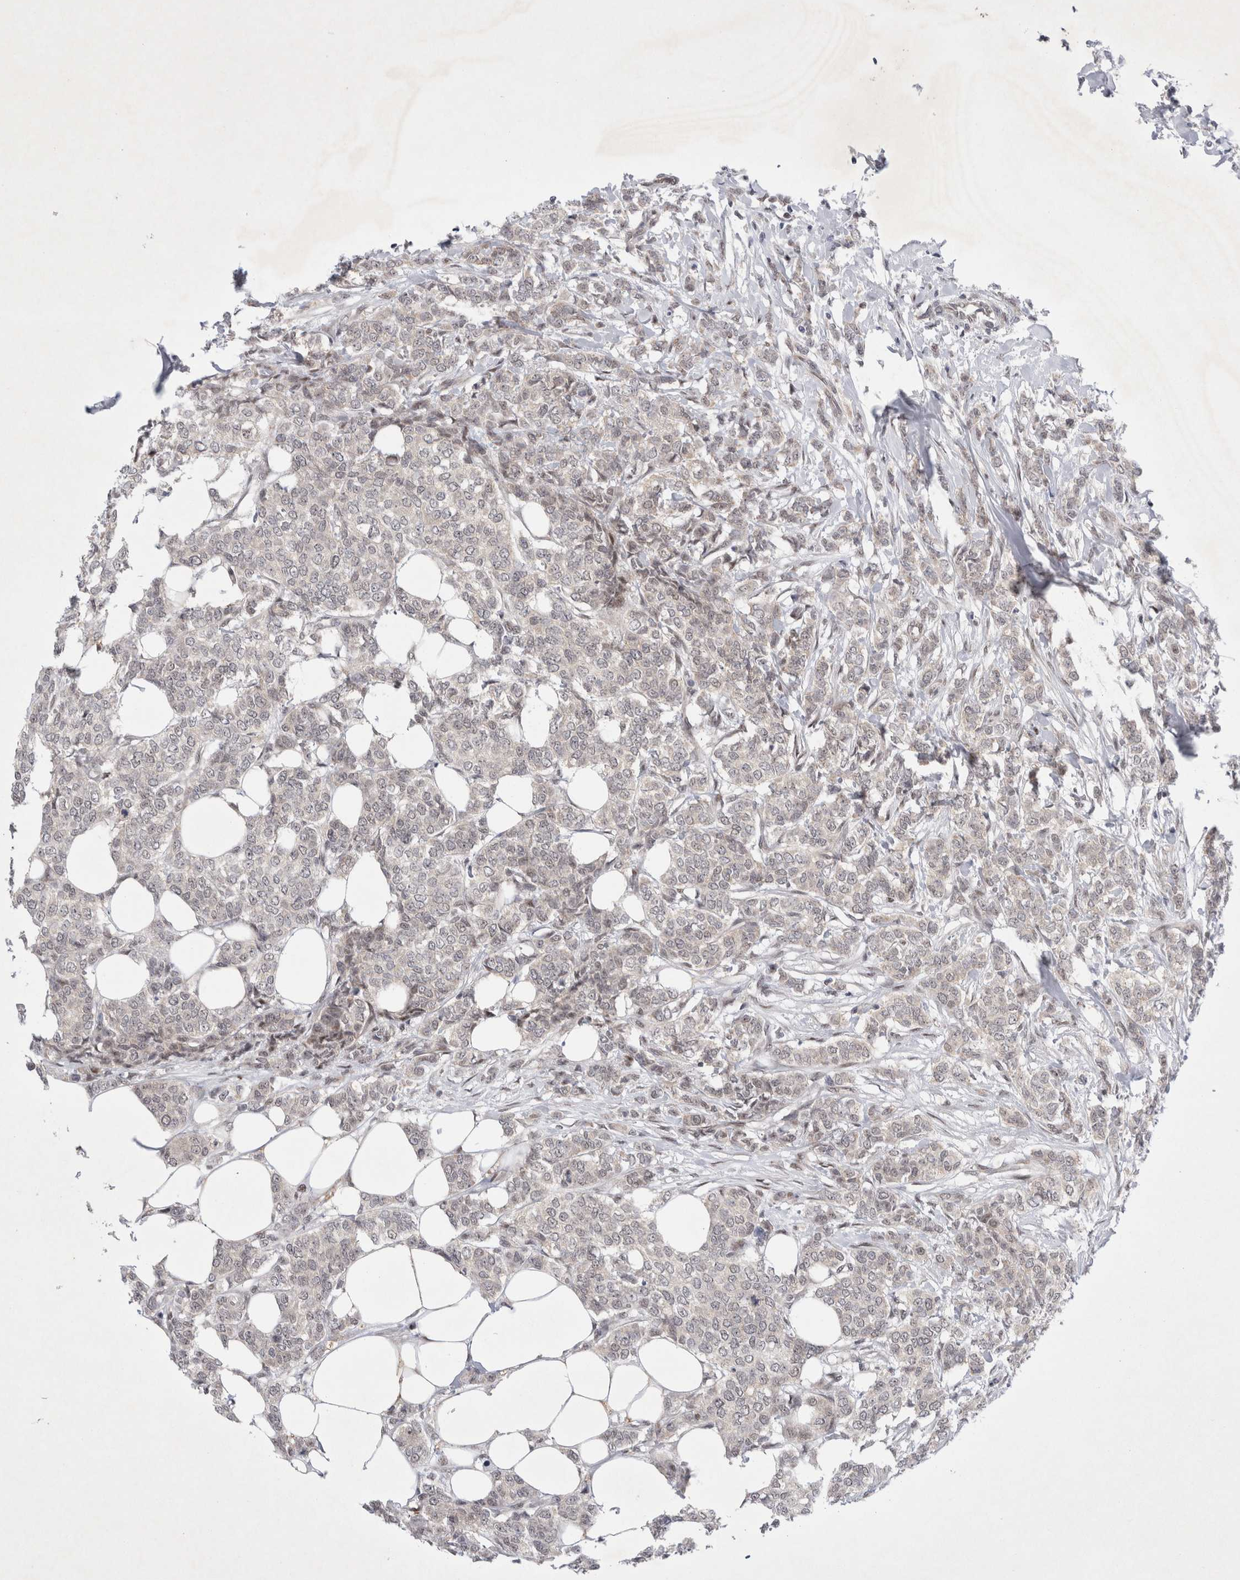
{"staining": {"intensity": "weak", "quantity": "<25%", "location": "cytoplasmic/membranous"}, "tissue": "breast cancer", "cell_type": "Tumor cells", "image_type": "cancer", "snomed": [{"axis": "morphology", "description": "Lobular carcinoma"}, {"axis": "topography", "description": "Skin"}, {"axis": "topography", "description": "Breast"}], "caption": "Immunohistochemical staining of human breast lobular carcinoma demonstrates no significant staining in tumor cells.", "gene": "WIPF2", "patient": {"sex": "female", "age": 46}}